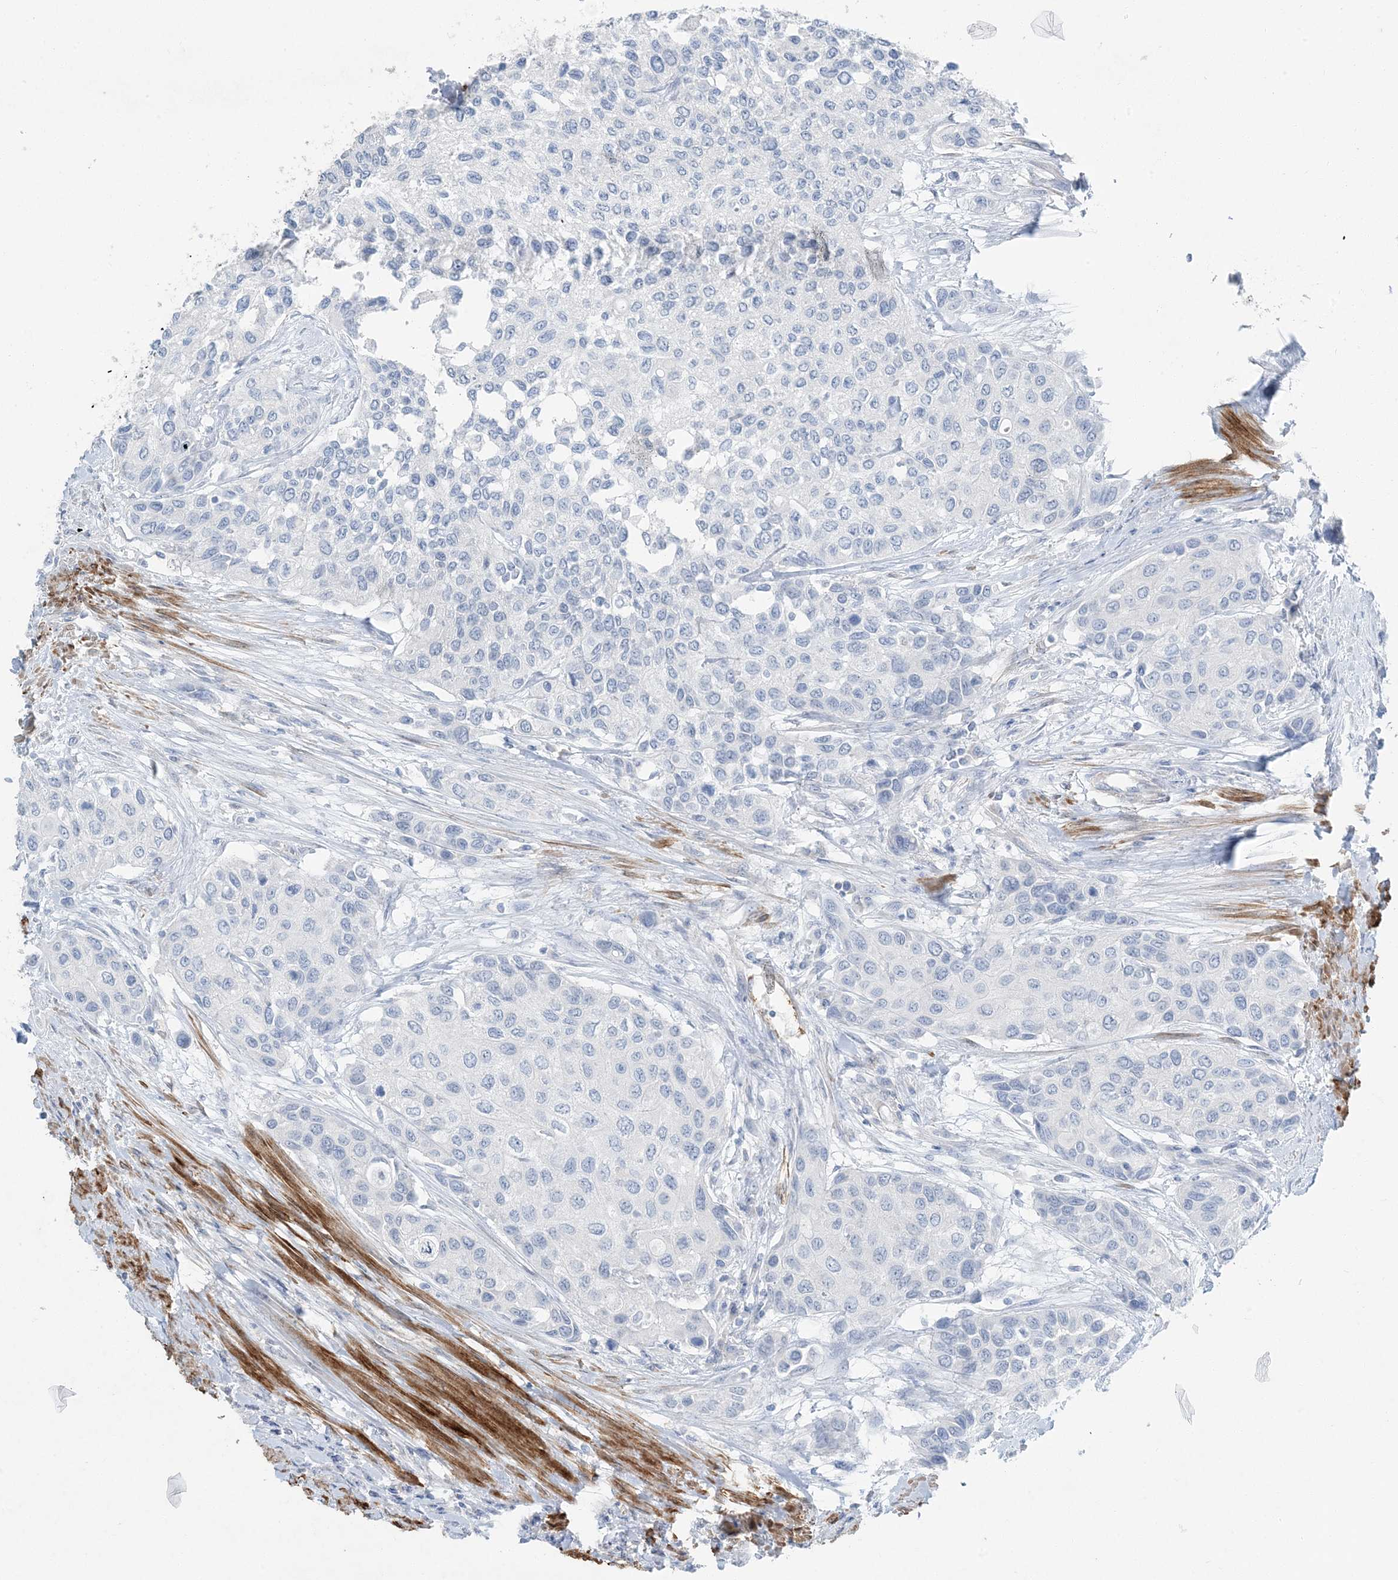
{"staining": {"intensity": "negative", "quantity": "none", "location": "none"}, "tissue": "urothelial cancer", "cell_type": "Tumor cells", "image_type": "cancer", "snomed": [{"axis": "morphology", "description": "Normal tissue, NOS"}, {"axis": "morphology", "description": "Urothelial carcinoma, High grade"}, {"axis": "topography", "description": "Vascular tissue"}, {"axis": "topography", "description": "Urinary bladder"}], "caption": "Tumor cells show no significant protein staining in urothelial cancer. (IHC, brightfield microscopy, high magnification).", "gene": "PGM5", "patient": {"sex": "female", "age": 56}}